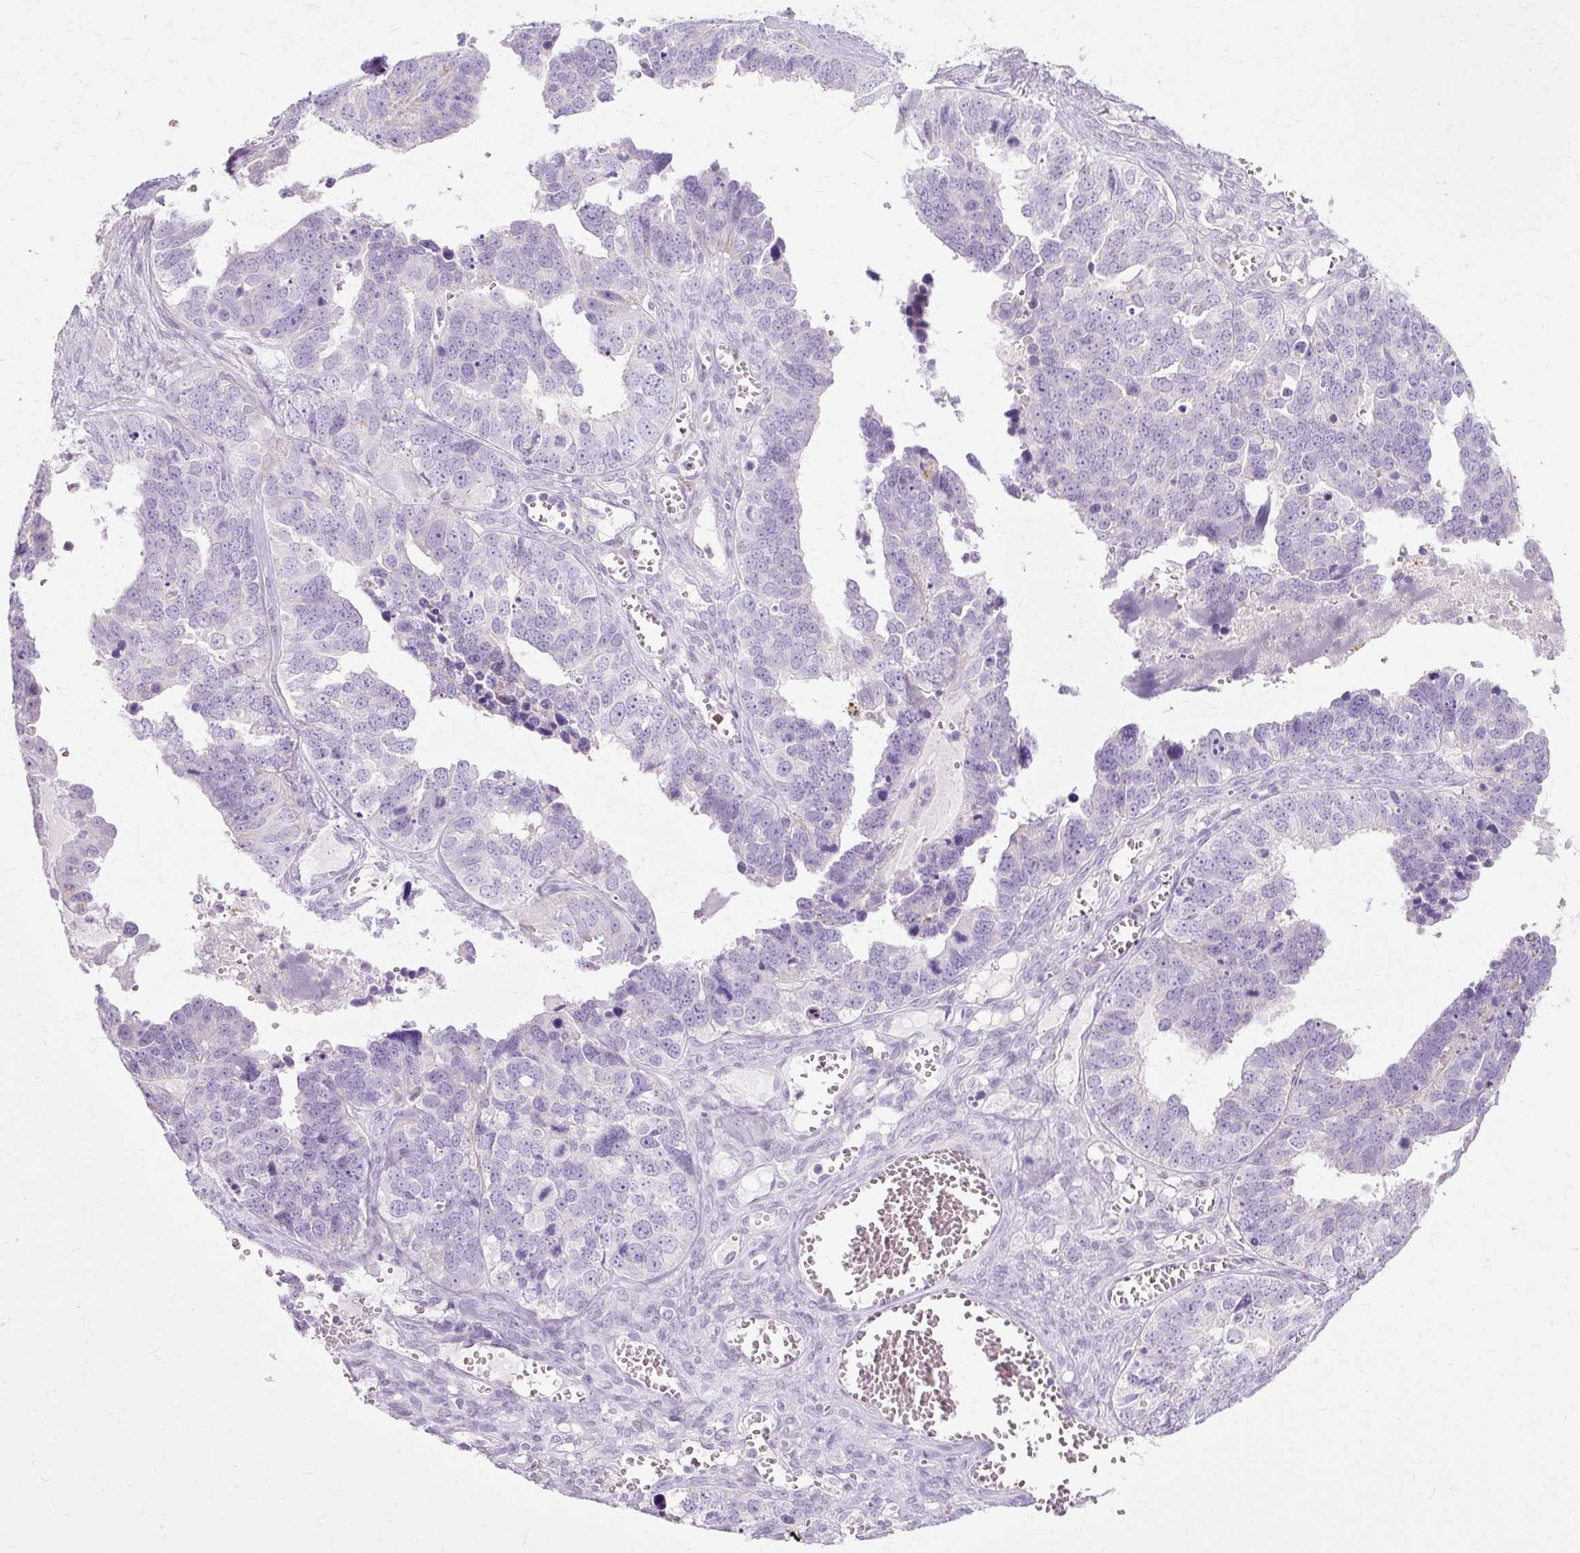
{"staining": {"intensity": "negative", "quantity": "none", "location": "none"}, "tissue": "ovarian cancer", "cell_type": "Tumor cells", "image_type": "cancer", "snomed": [{"axis": "morphology", "description": "Cystadenocarcinoma, serous, NOS"}, {"axis": "topography", "description": "Ovary"}], "caption": "There is no significant positivity in tumor cells of serous cystadenocarcinoma (ovarian).", "gene": "HSD11B1", "patient": {"sex": "female", "age": 76}}